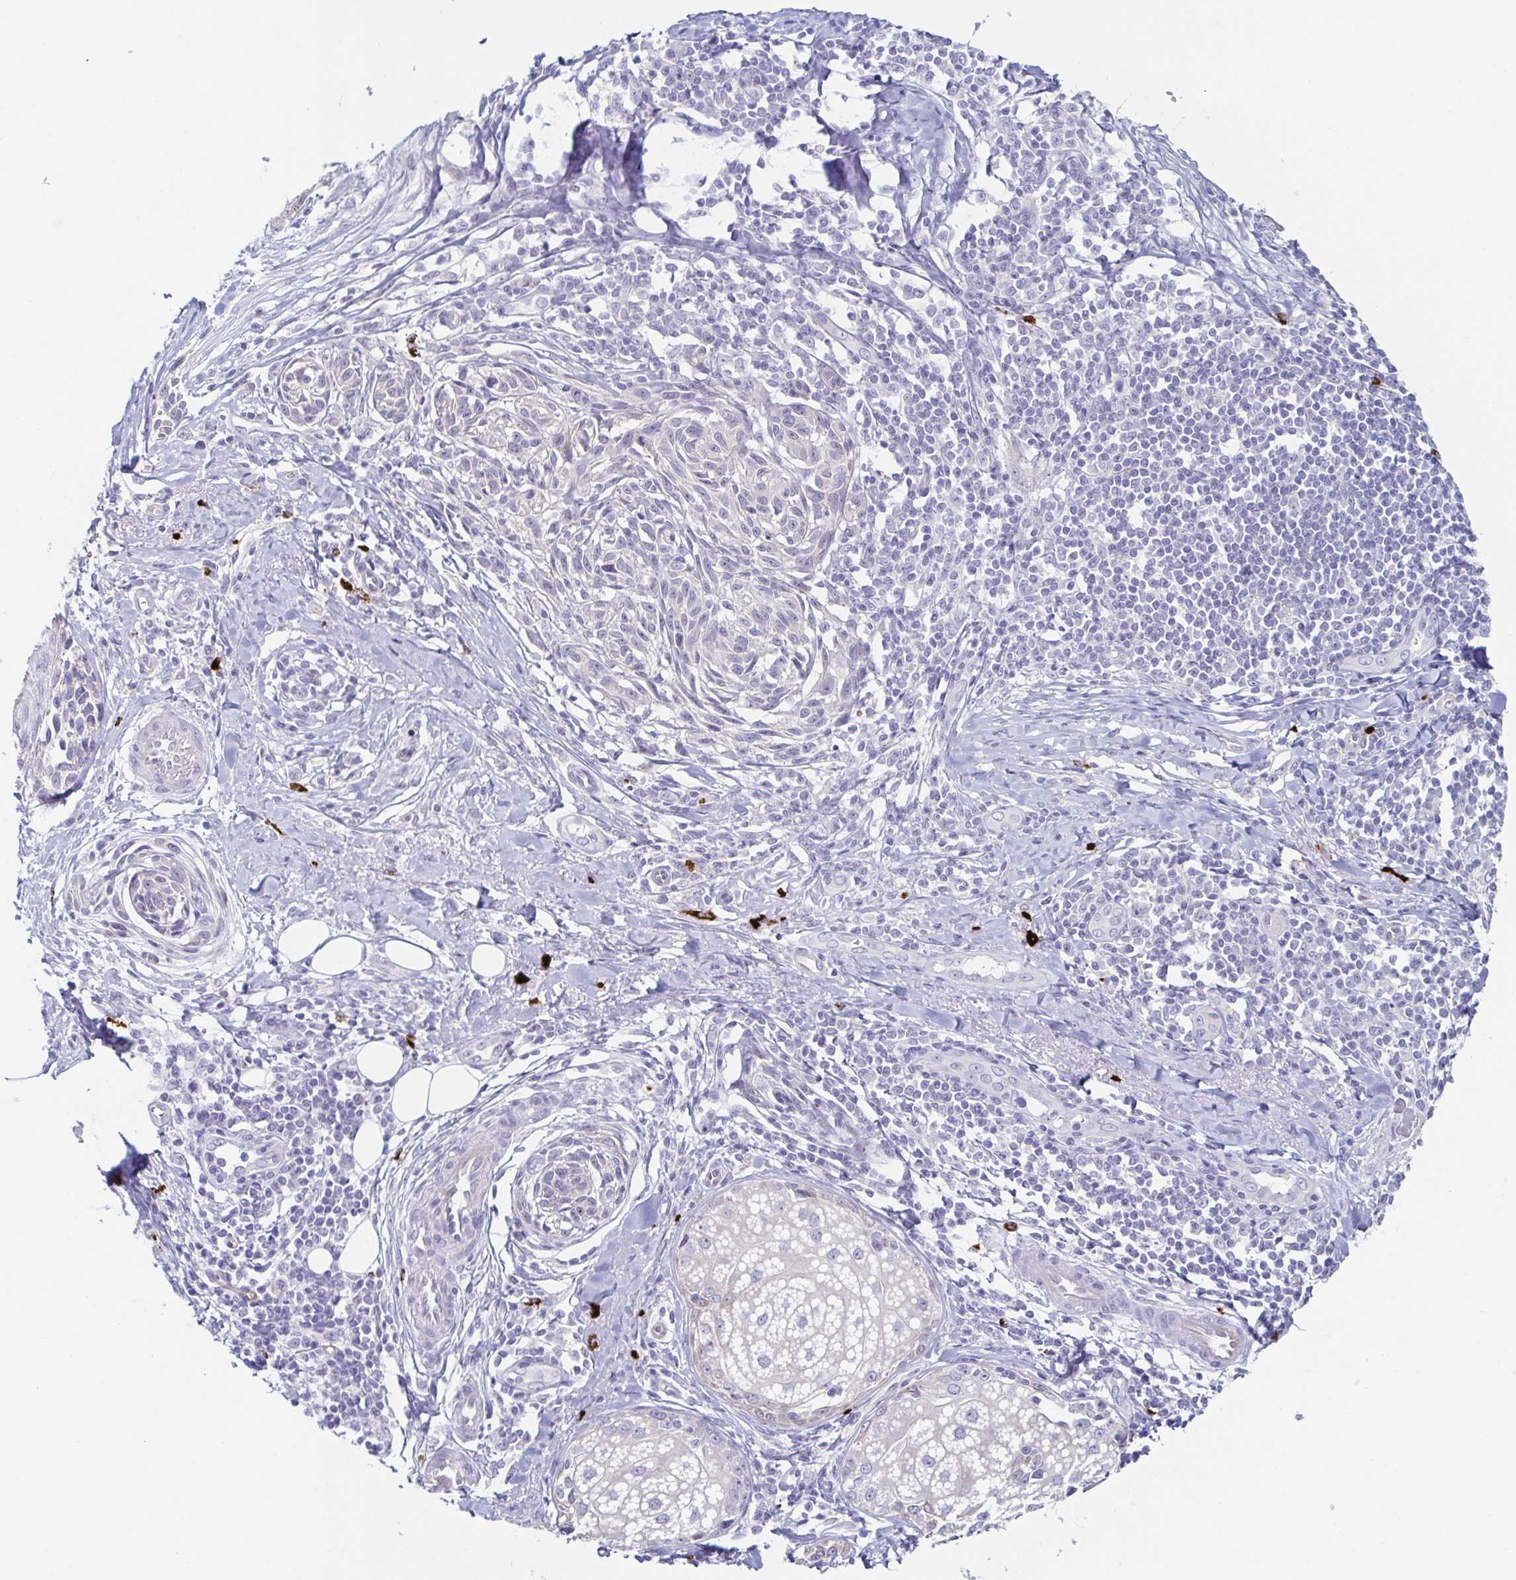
{"staining": {"intensity": "weak", "quantity": "<25%", "location": "cytoplasmic/membranous"}, "tissue": "melanoma", "cell_type": "Tumor cells", "image_type": "cancer", "snomed": [{"axis": "morphology", "description": "Malignant melanoma, NOS"}, {"axis": "topography", "description": "Skin"}], "caption": "Histopathology image shows no significant protein positivity in tumor cells of malignant melanoma.", "gene": "HTR2A", "patient": {"sex": "female", "age": 86}}